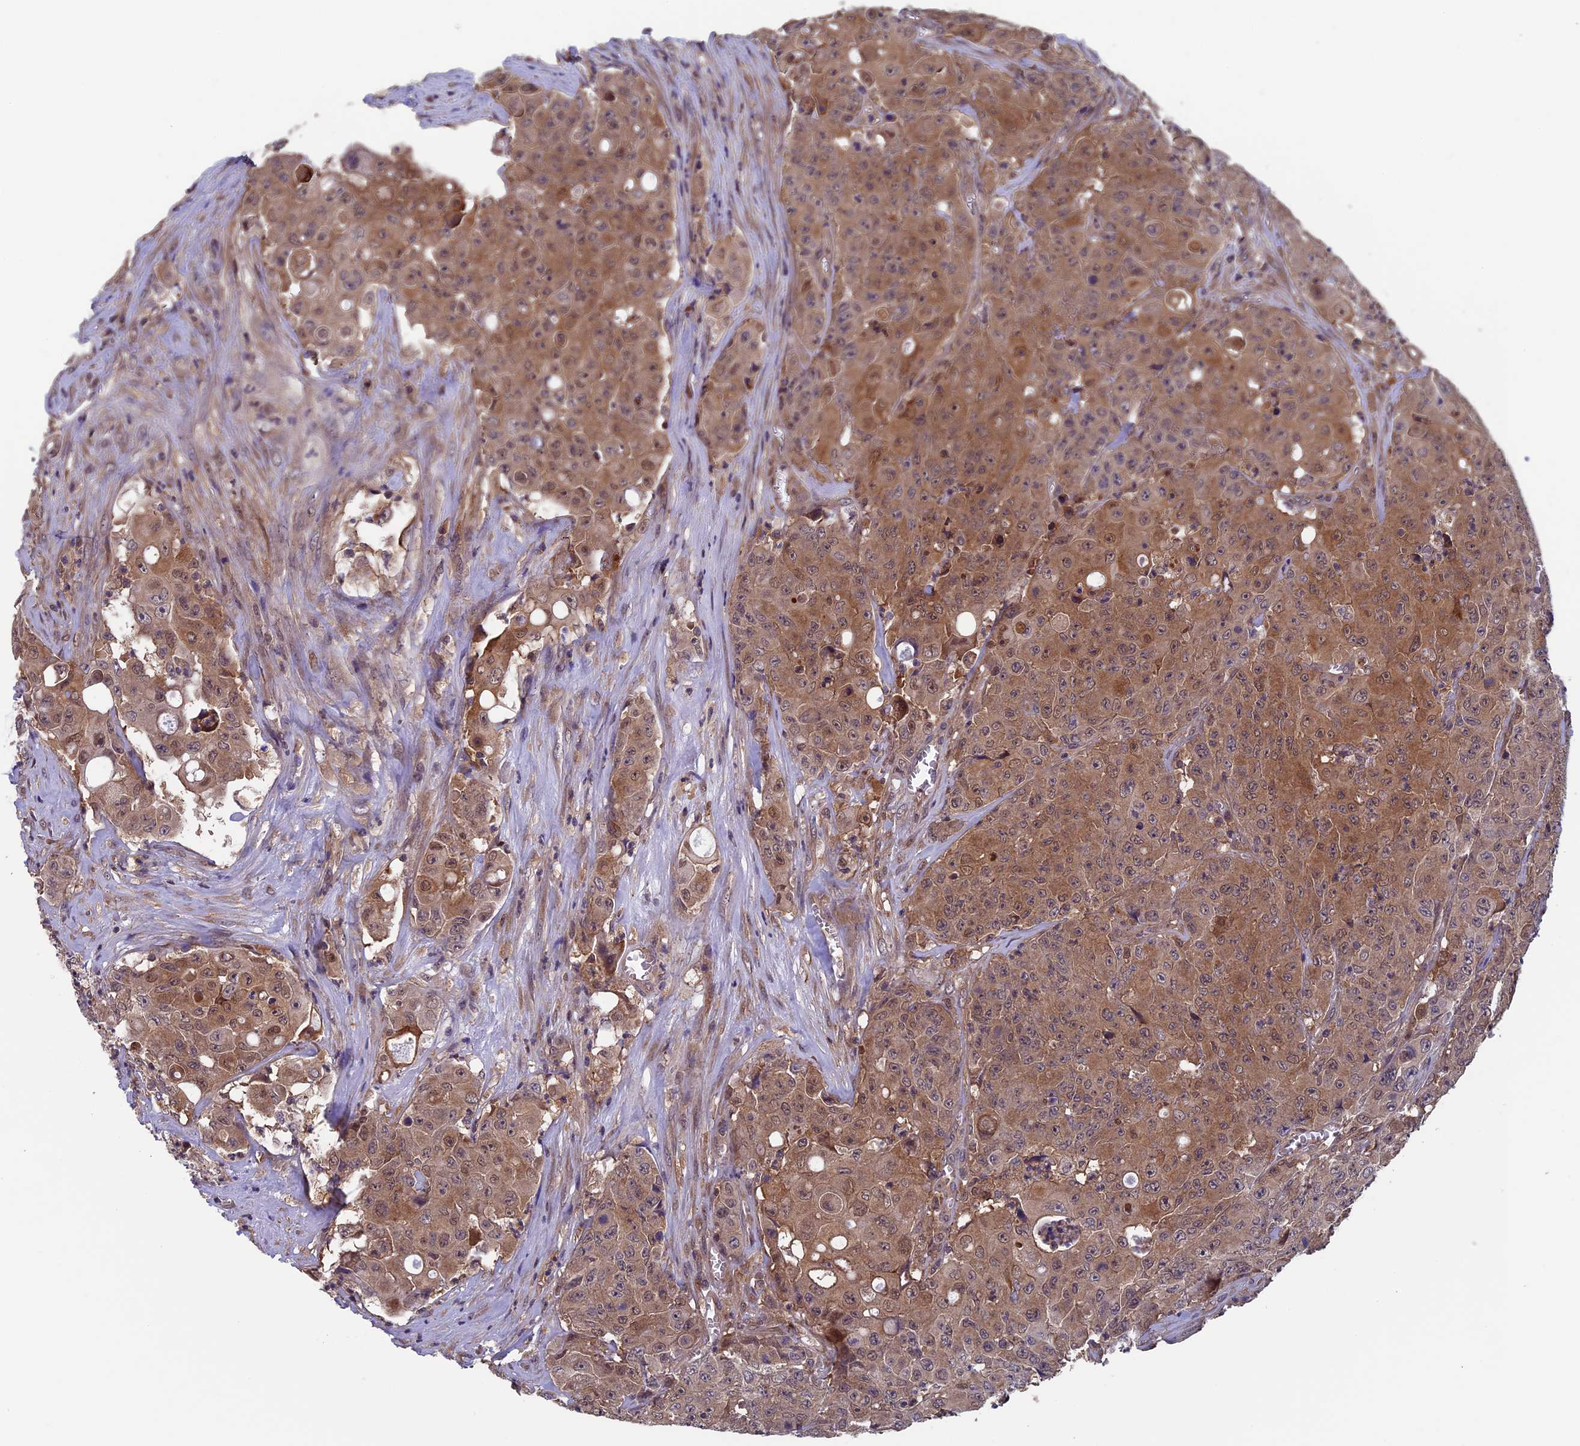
{"staining": {"intensity": "moderate", "quantity": "25%-75%", "location": "cytoplasmic/membranous,nuclear"}, "tissue": "colorectal cancer", "cell_type": "Tumor cells", "image_type": "cancer", "snomed": [{"axis": "morphology", "description": "Adenocarcinoma, NOS"}, {"axis": "topography", "description": "Colon"}], "caption": "An immunohistochemistry micrograph of neoplastic tissue is shown. Protein staining in brown labels moderate cytoplasmic/membranous and nuclear positivity in adenocarcinoma (colorectal) within tumor cells.", "gene": "LCMT1", "patient": {"sex": "male", "age": 51}}